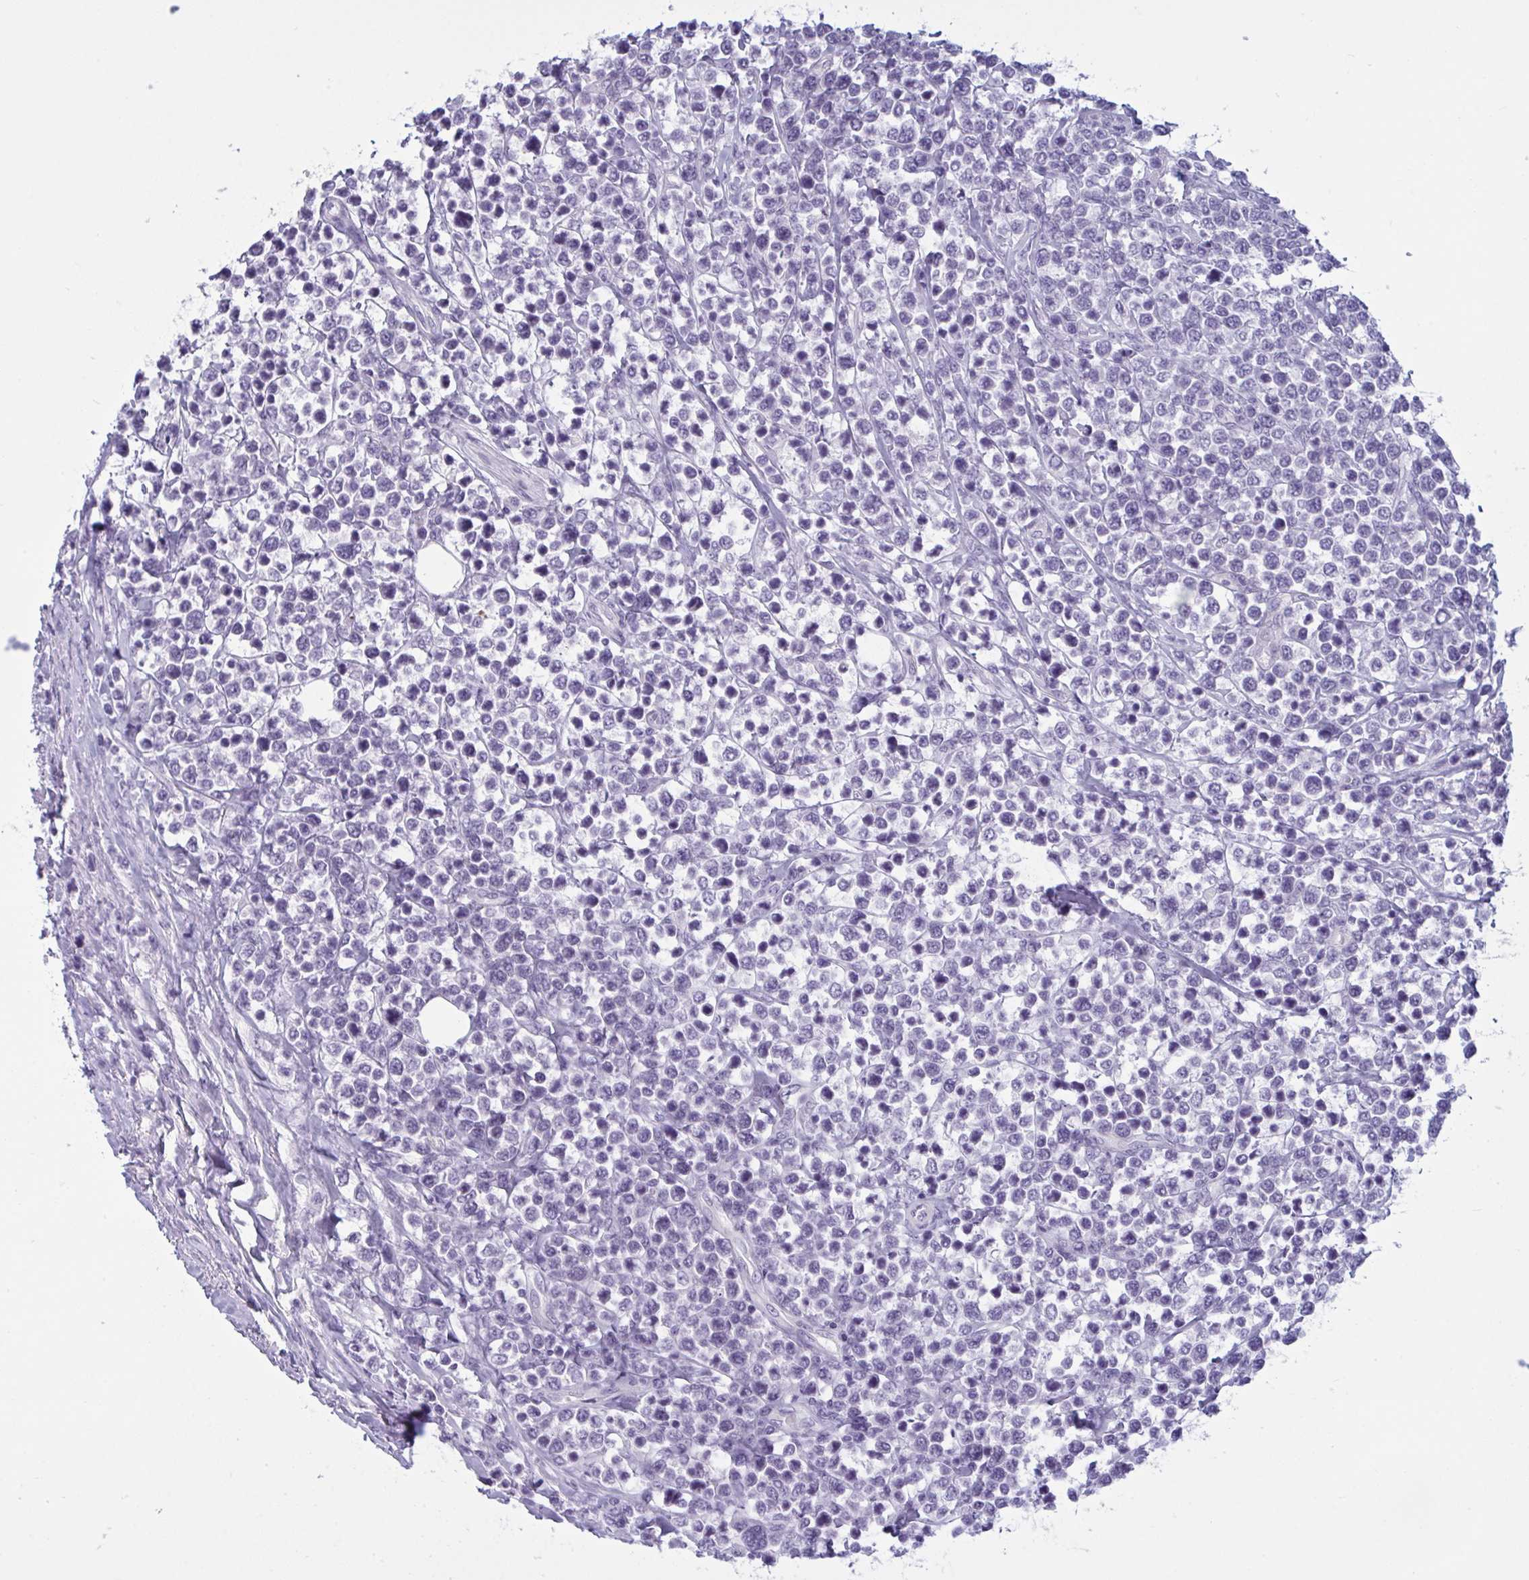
{"staining": {"intensity": "negative", "quantity": "none", "location": "none"}, "tissue": "lymphoma", "cell_type": "Tumor cells", "image_type": "cancer", "snomed": [{"axis": "morphology", "description": "Malignant lymphoma, non-Hodgkin's type, High grade"}, {"axis": "topography", "description": "Soft tissue"}], "caption": "Immunohistochemical staining of malignant lymphoma, non-Hodgkin's type (high-grade) shows no significant staining in tumor cells.", "gene": "OR1L3", "patient": {"sex": "female", "age": 56}}